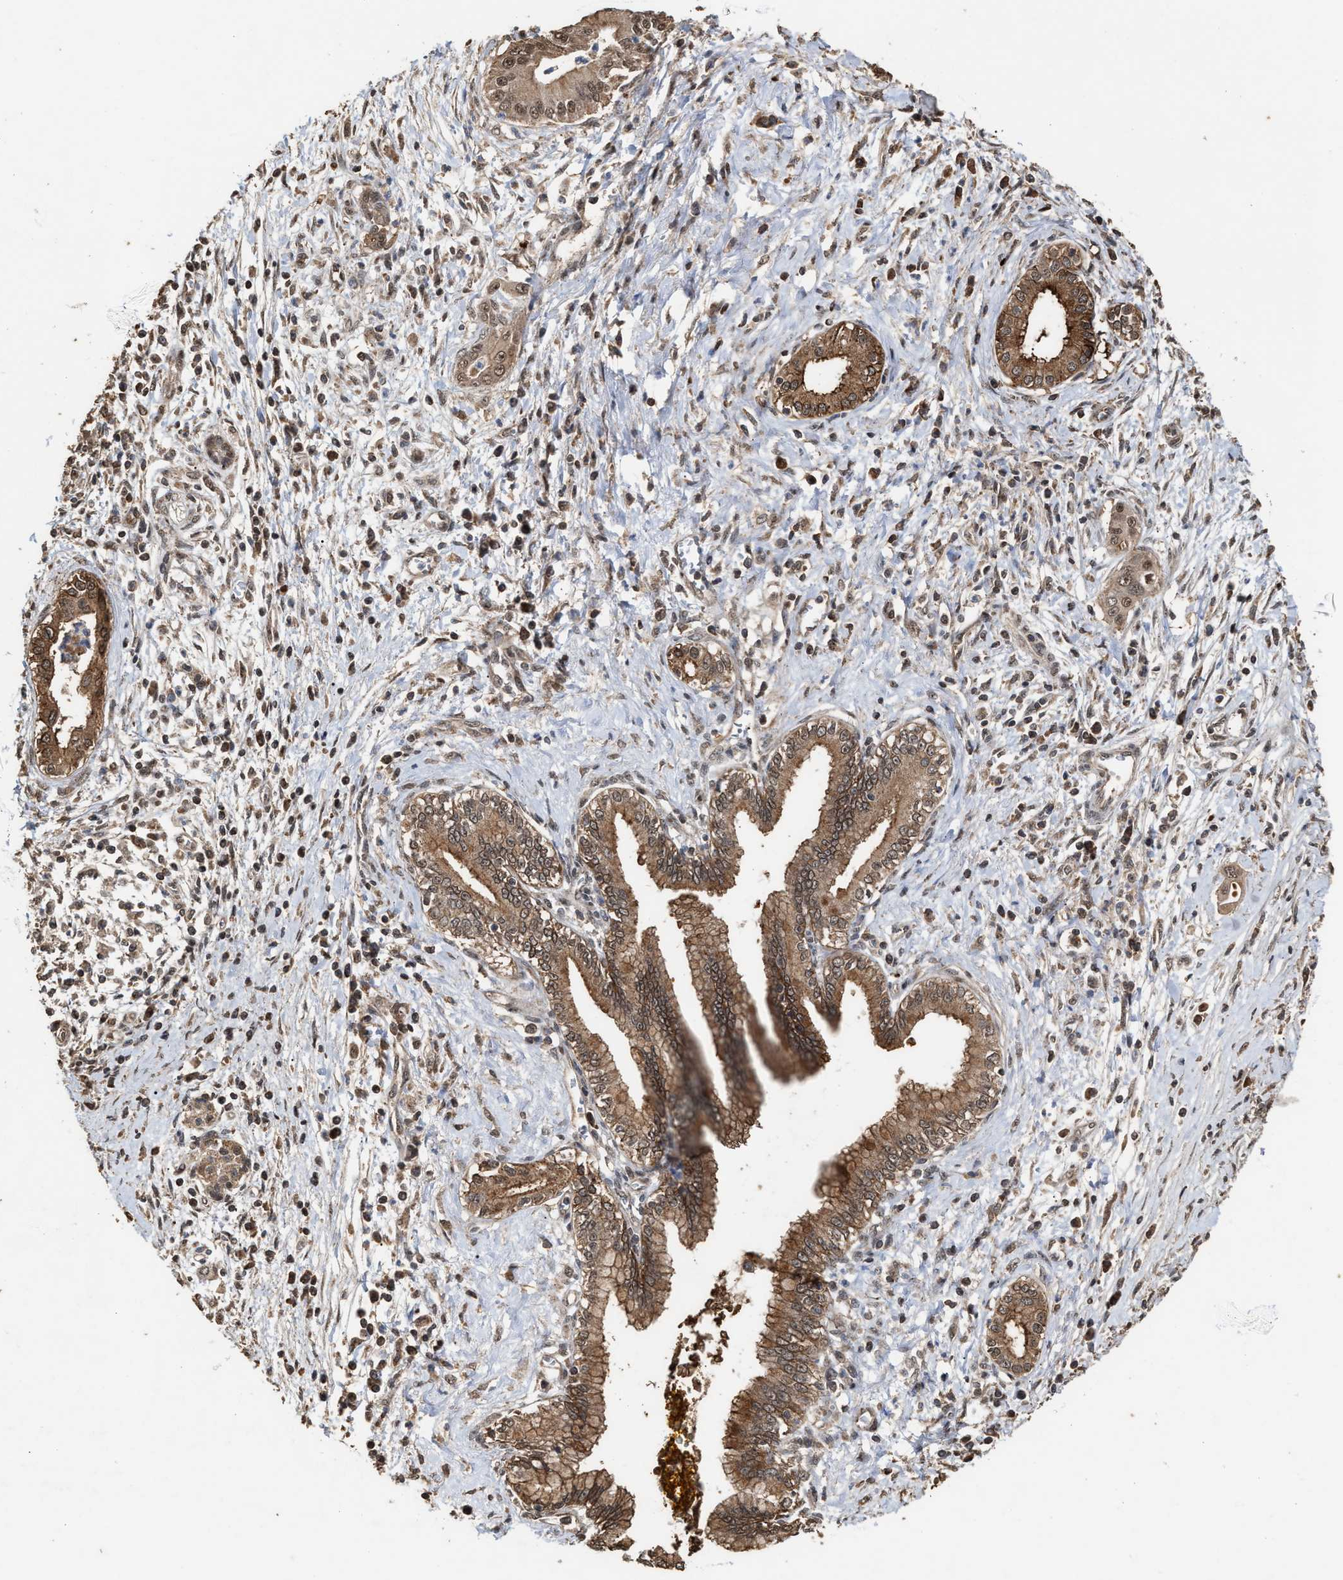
{"staining": {"intensity": "moderate", "quantity": ">75%", "location": "cytoplasmic/membranous,nuclear"}, "tissue": "pancreatic cancer", "cell_type": "Tumor cells", "image_type": "cancer", "snomed": [{"axis": "morphology", "description": "Adenocarcinoma, NOS"}, {"axis": "topography", "description": "Pancreas"}], "caption": "Adenocarcinoma (pancreatic) tissue reveals moderate cytoplasmic/membranous and nuclear positivity in approximately >75% of tumor cells, visualized by immunohistochemistry. The staining was performed using DAB to visualize the protein expression in brown, while the nuclei were stained in blue with hematoxylin (Magnification: 20x).", "gene": "ZNHIT6", "patient": {"sex": "male", "age": 58}}